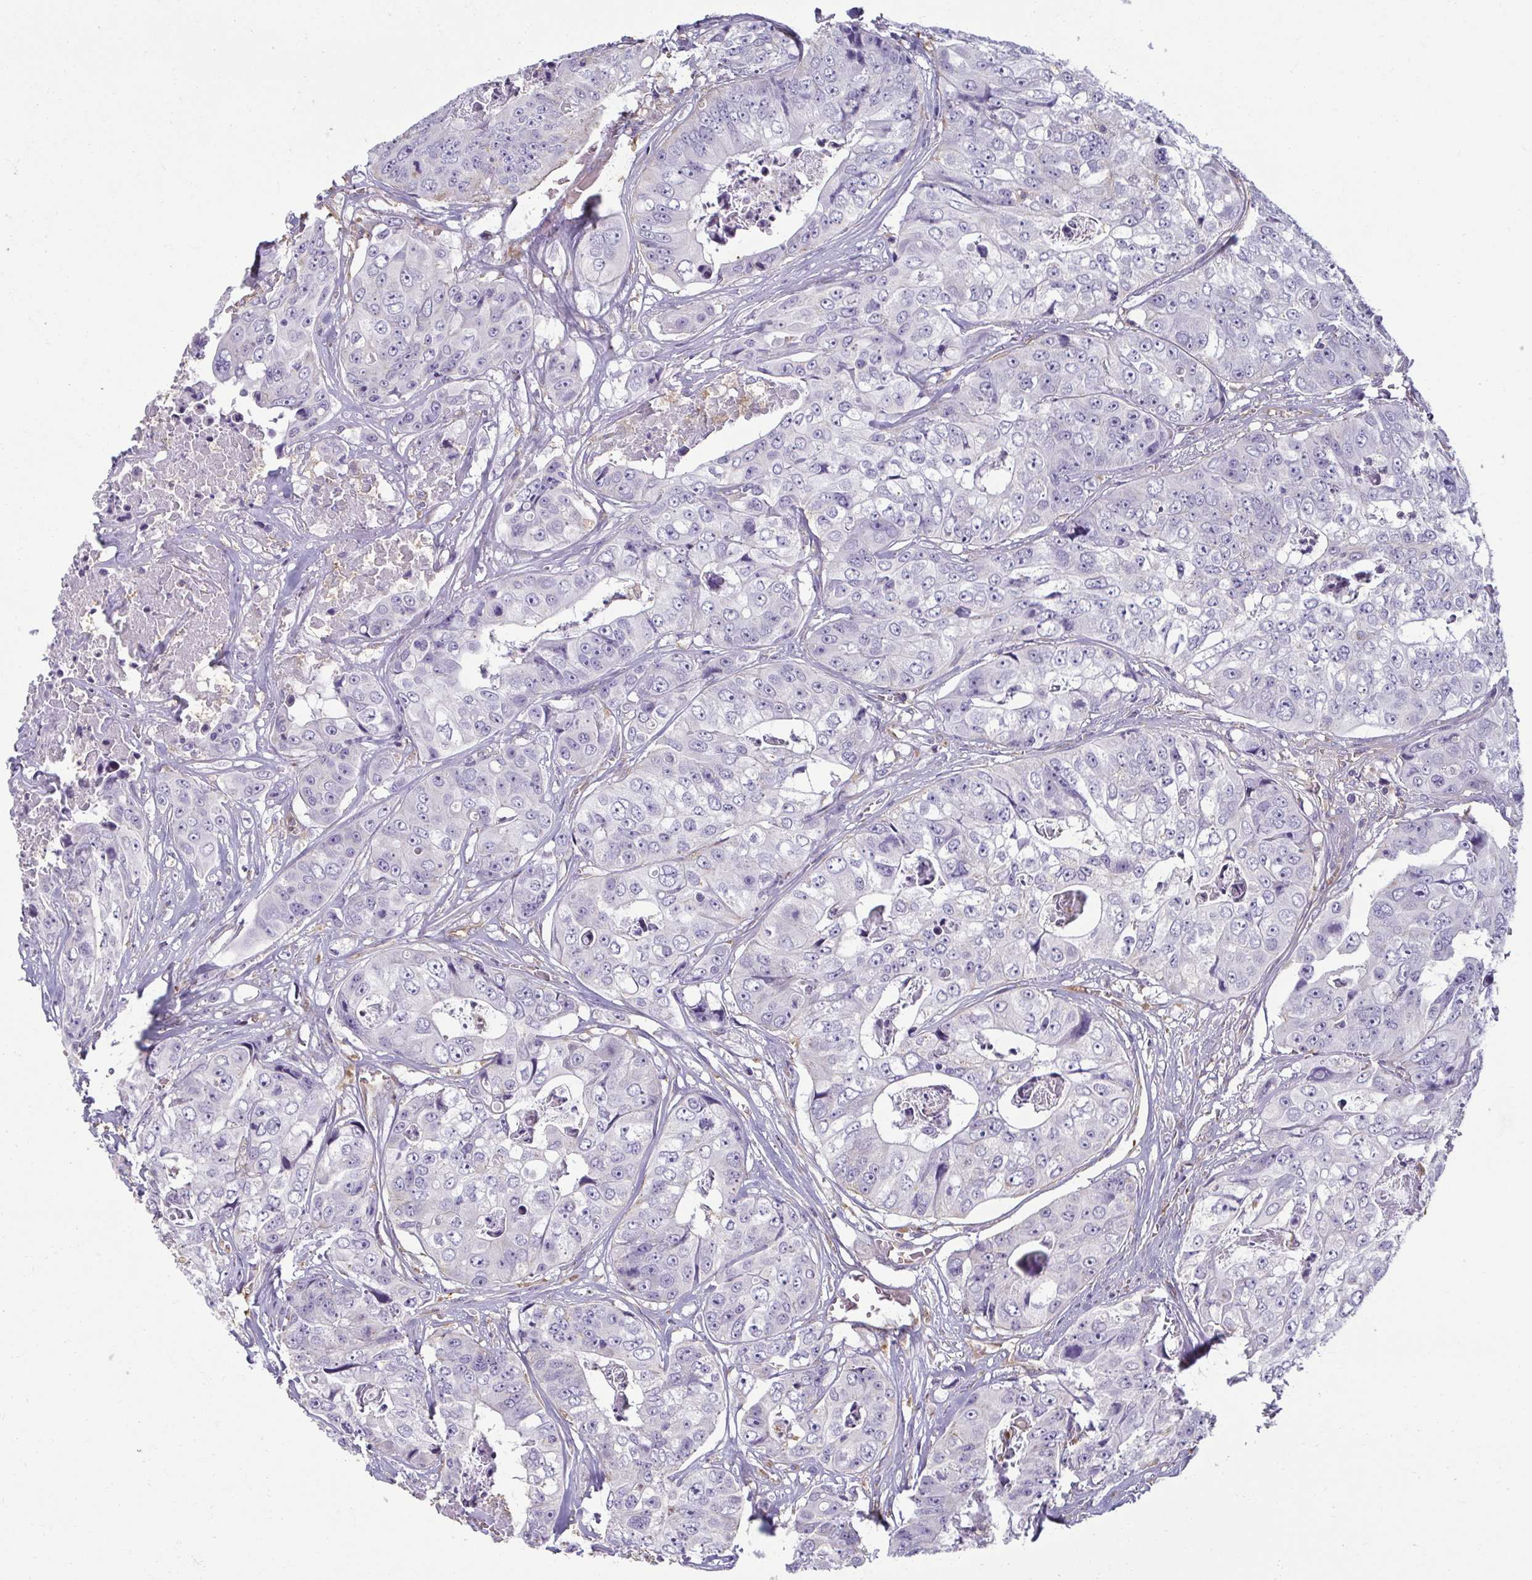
{"staining": {"intensity": "negative", "quantity": "none", "location": "none"}, "tissue": "colorectal cancer", "cell_type": "Tumor cells", "image_type": "cancer", "snomed": [{"axis": "morphology", "description": "Adenocarcinoma, NOS"}, {"axis": "topography", "description": "Rectum"}], "caption": "This is an IHC micrograph of colorectal cancer (adenocarcinoma). There is no staining in tumor cells.", "gene": "PDE2A", "patient": {"sex": "female", "age": 62}}